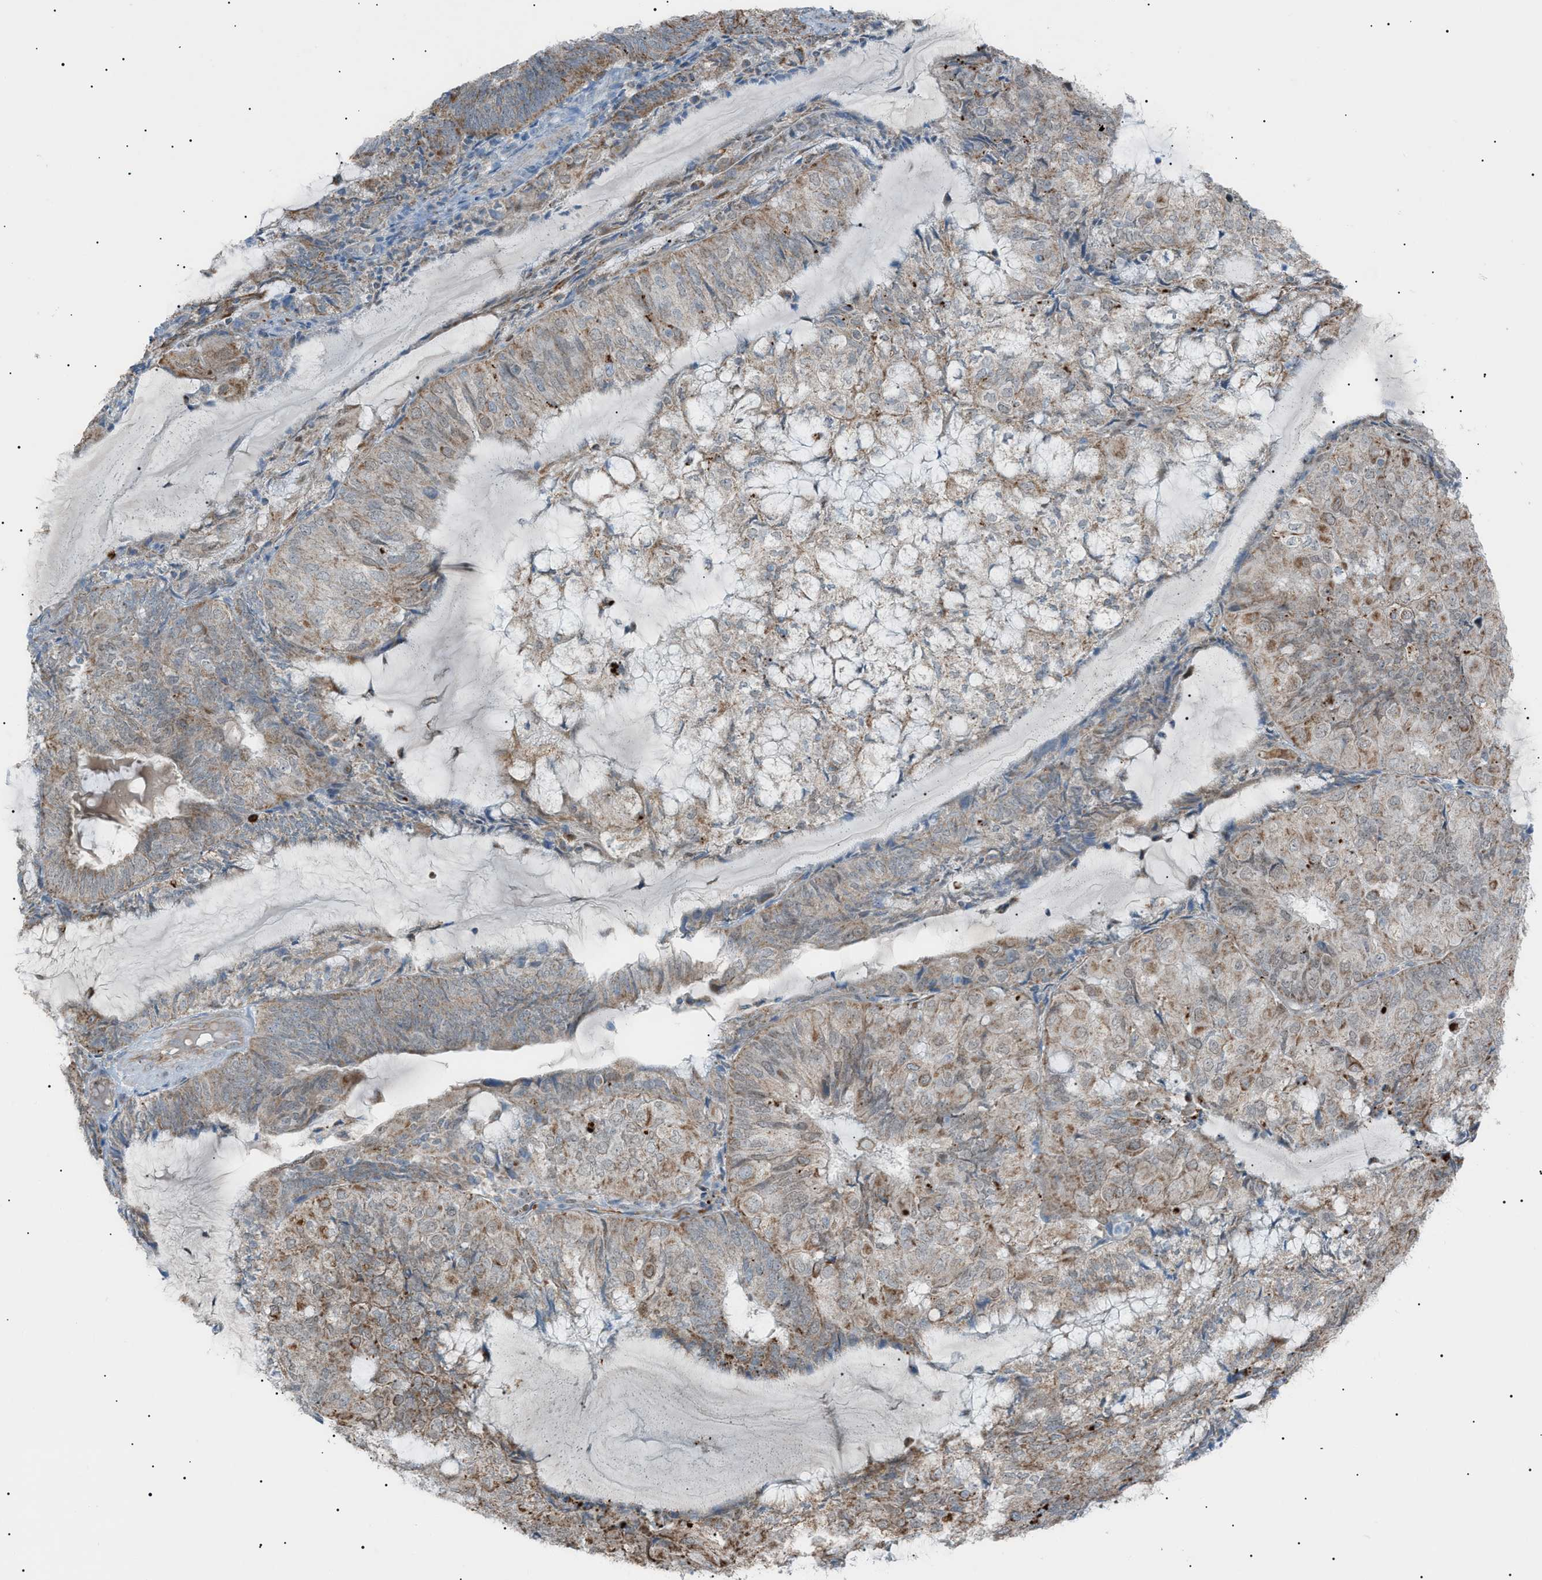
{"staining": {"intensity": "weak", "quantity": ">75%", "location": "cytoplasmic/membranous"}, "tissue": "endometrial cancer", "cell_type": "Tumor cells", "image_type": "cancer", "snomed": [{"axis": "morphology", "description": "Adenocarcinoma, NOS"}, {"axis": "topography", "description": "Endometrium"}], "caption": "Human adenocarcinoma (endometrial) stained with a brown dye reveals weak cytoplasmic/membranous positive staining in approximately >75% of tumor cells.", "gene": "ZNF516", "patient": {"sex": "female", "age": 81}}